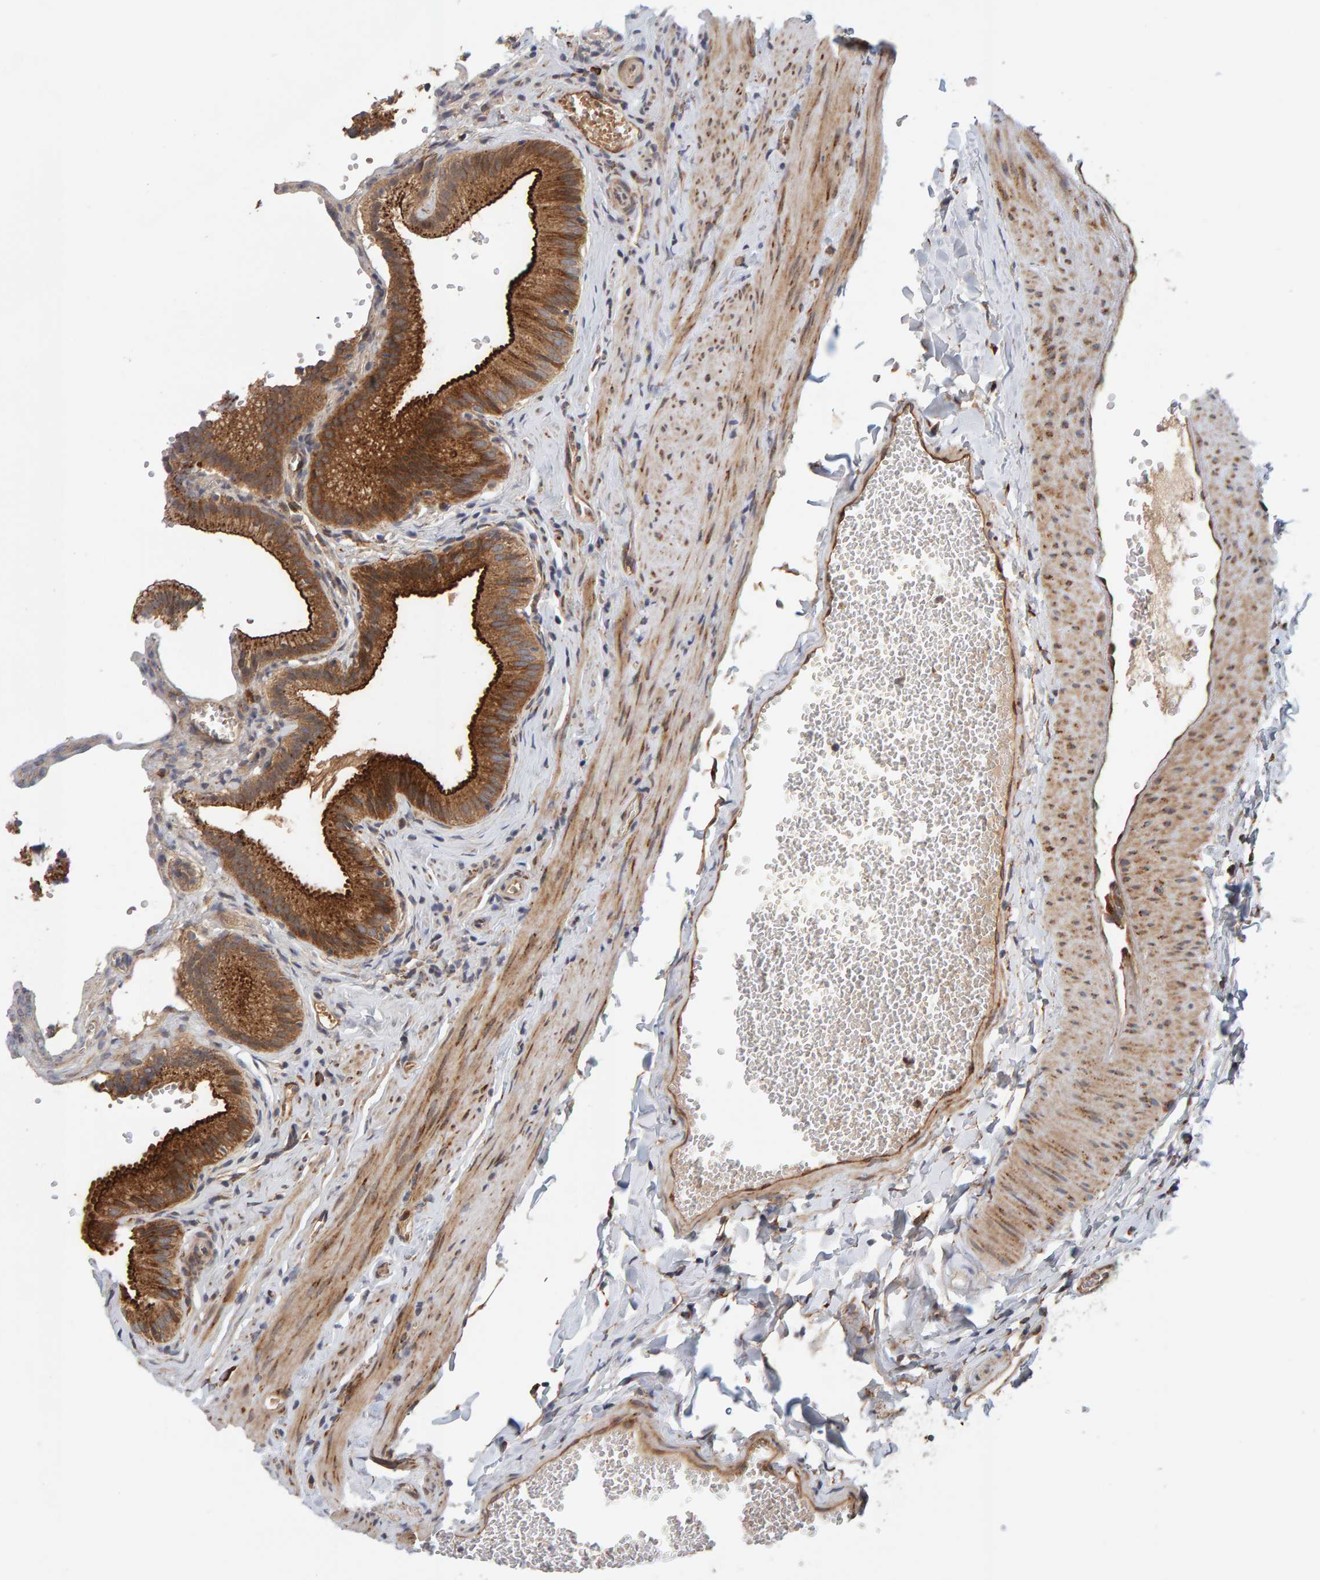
{"staining": {"intensity": "strong", "quantity": ">75%", "location": "cytoplasmic/membranous"}, "tissue": "gallbladder", "cell_type": "Glandular cells", "image_type": "normal", "snomed": [{"axis": "morphology", "description": "Normal tissue, NOS"}, {"axis": "topography", "description": "Gallbladder"}], "caption": "Immunohistochemistry (IHC) of unremarkable gallbladder demonstrates high levels of strong cytoplasmic/membranous expression in about >75% of glandular cells. The protein of interest is shown in brown color, while the nuclei are stained blue.", "gene": "BAIAP2", "patient": {"sex": "male", "age": 38}}